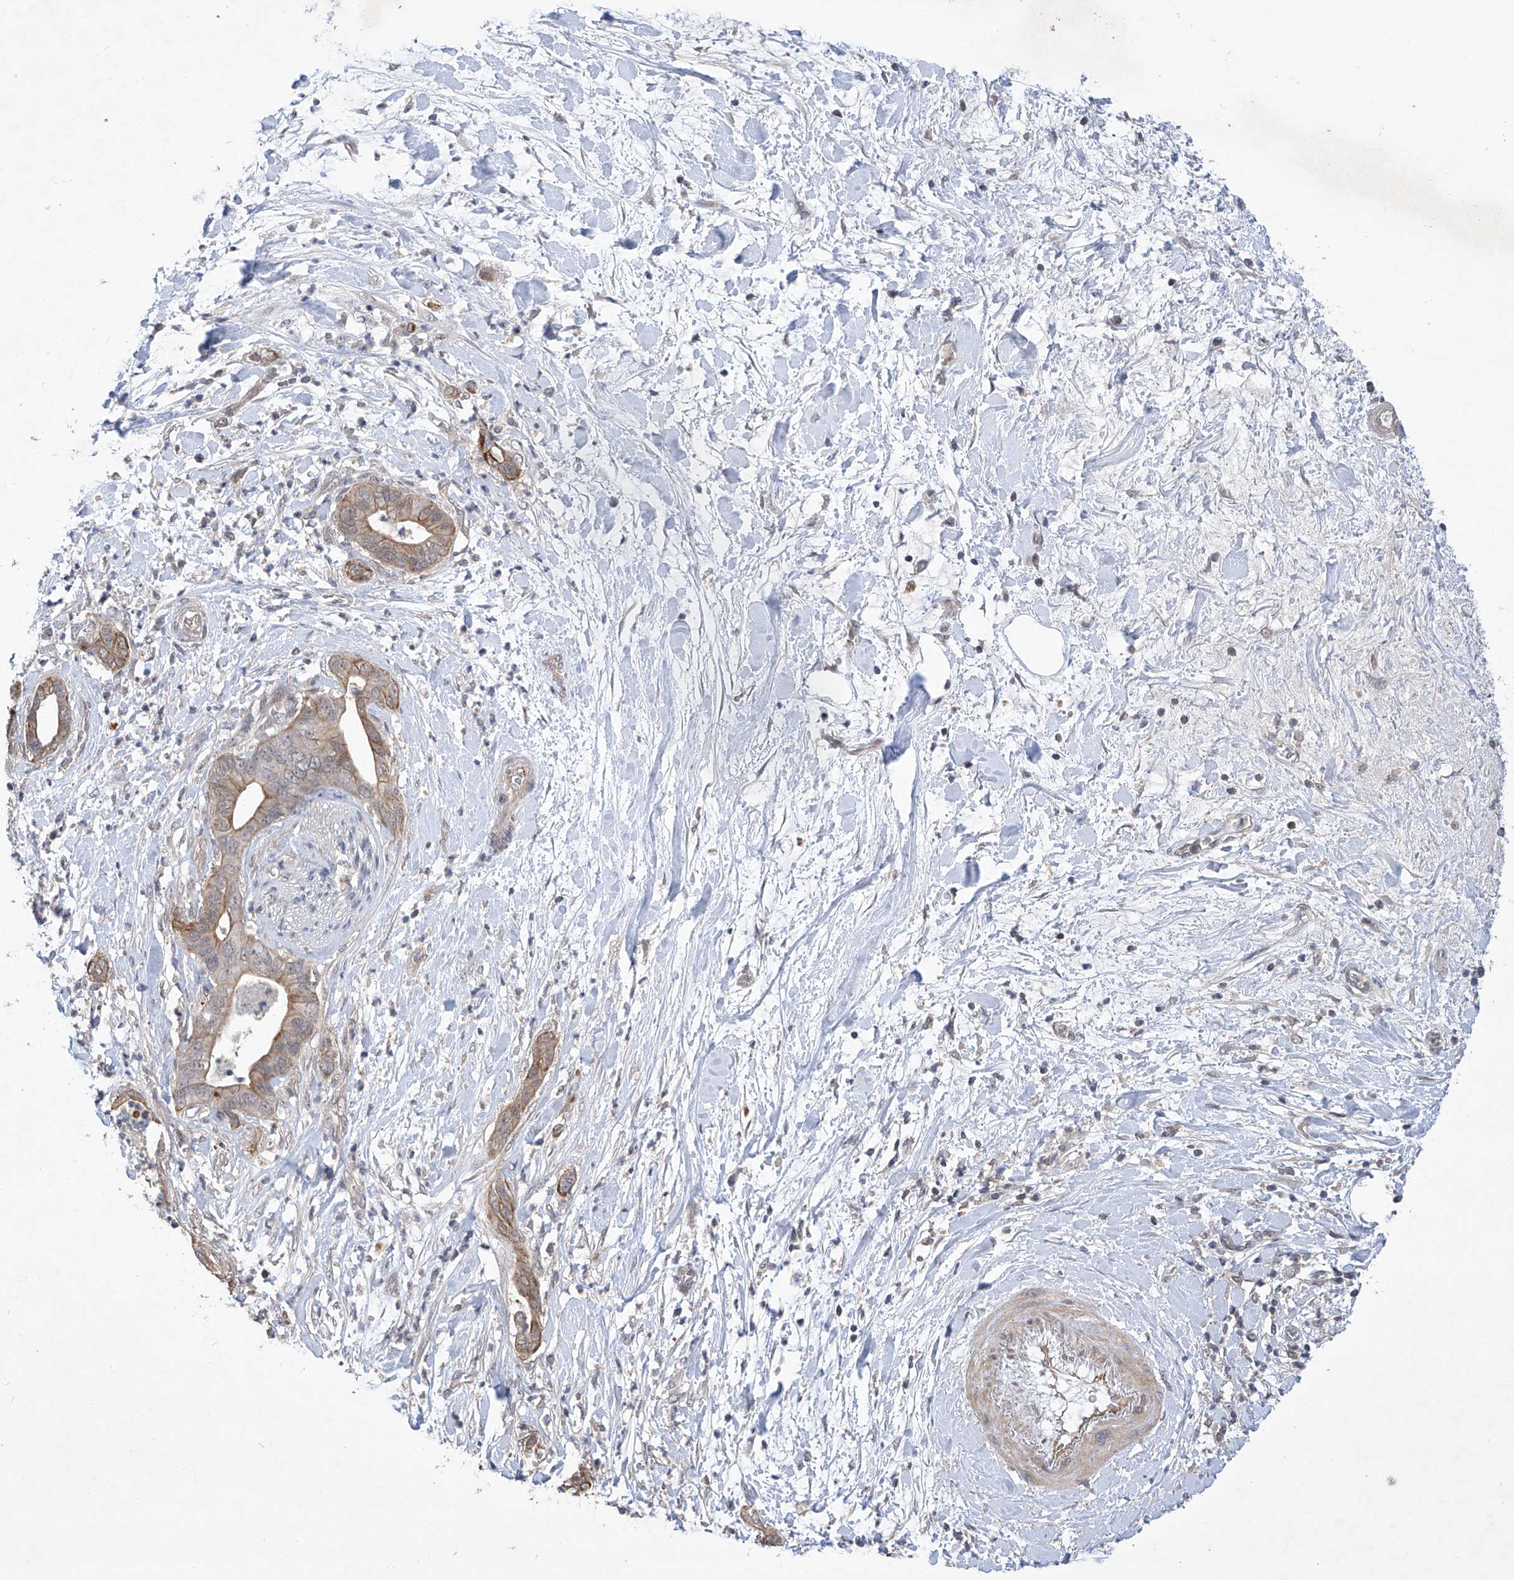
{"staining": {"intensity": "moderate", "quantity": "25%-75%", "location": "cytoplasmic/membranous"}, "tissue": "pancreatic cancer", "cell_type": "Tumor cells", "image_type": "cancer", "snomed": [{"axis": "morphology", "description": "Adenocarcinoma, NOS"}, {"axis": "topography", "description": "Pancreas"}], "caption": "Tumor cells demonstrate moderate cytoplasmic/membranous expression in approximately 25%-75% of cells in adenocarcinoma (pancreatic). (Brightfield microscopy of DAB IHC at high magnification).", "gene": "KIFC2", "patient": {"sex": "female", "age": 78}}